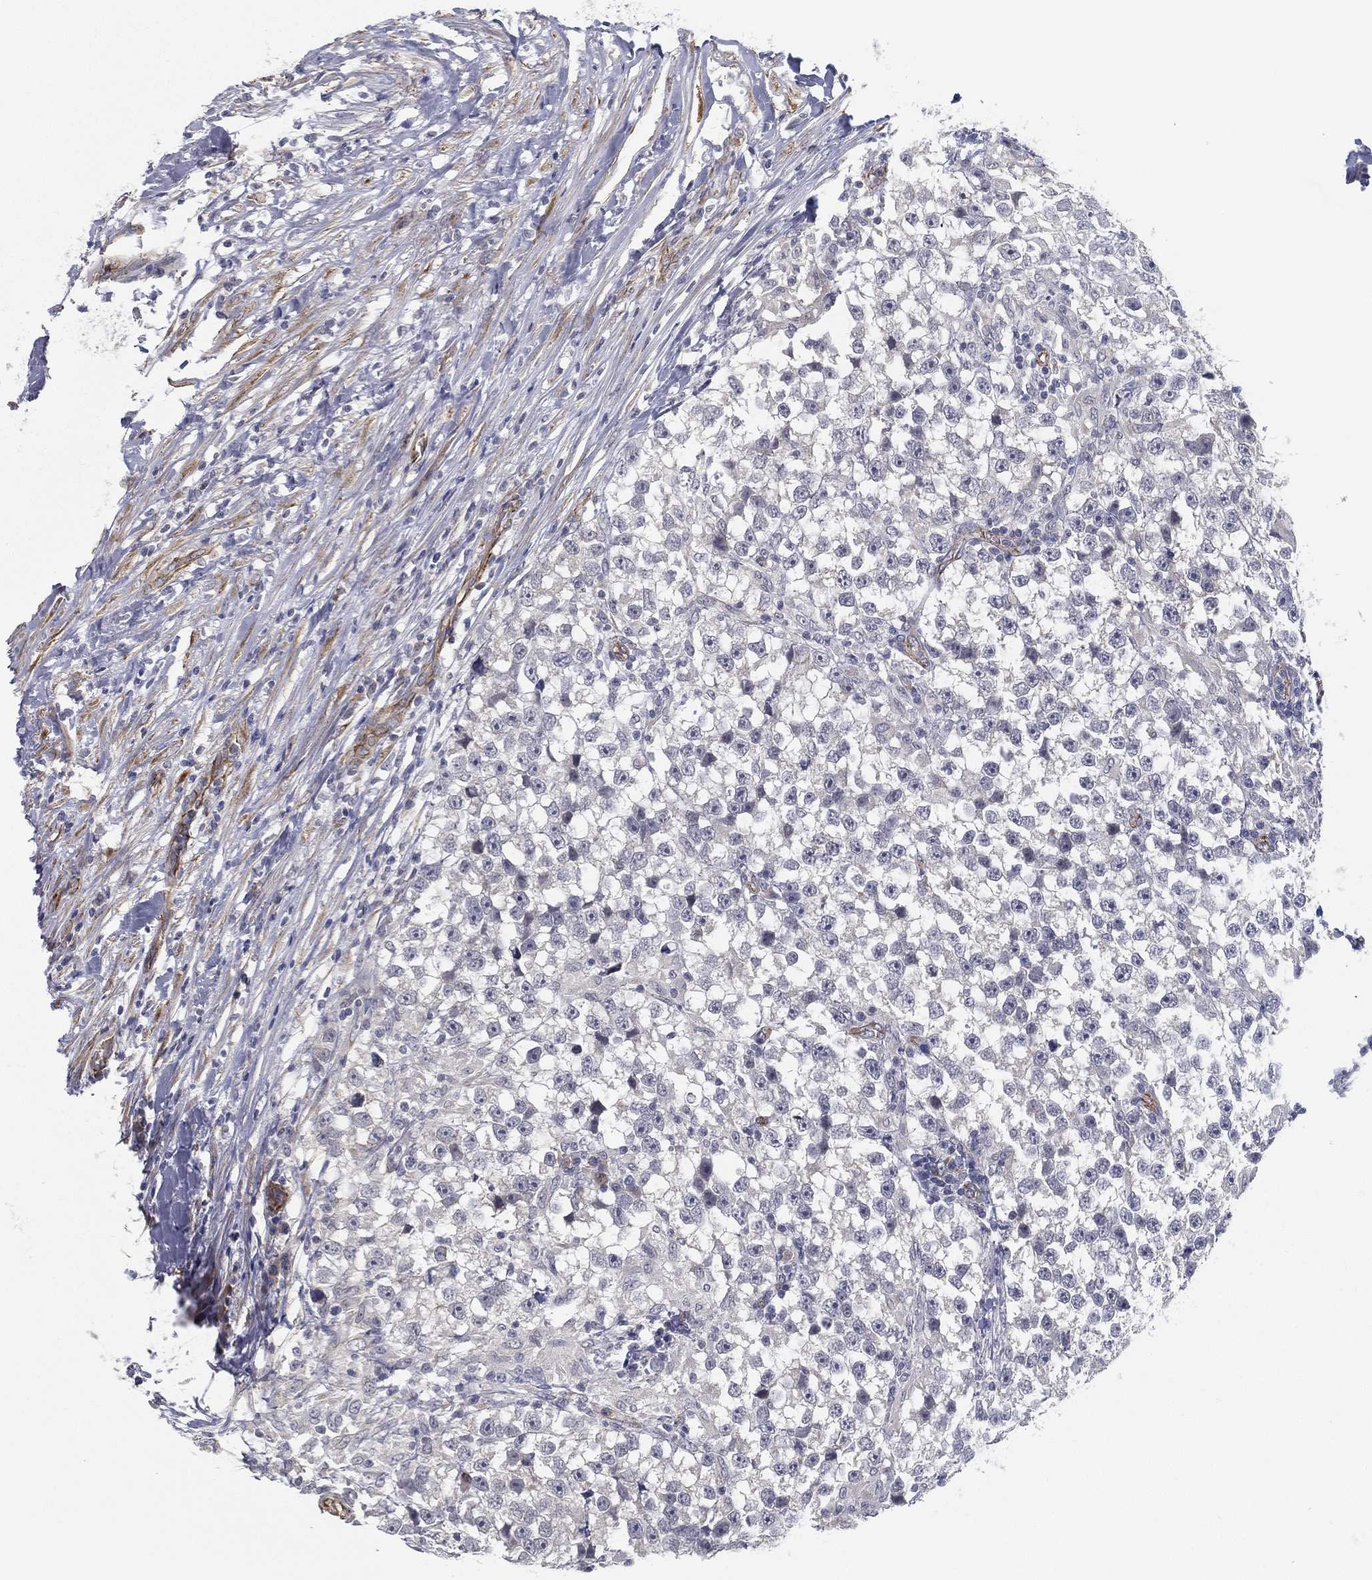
{"staining": {"intensity": "negative", "quantity": "none", "location": "none"}, "tissue": "testis cancer", "cell_type": "Tumor cells", "image_type": "cancer", "snomed": [{"axis": "morphology", "description": "Seminoma, NOS"}, {"axis": "topography", "description": "Testis"}], "caption": "Tumor cells are negative for brown protein staining in testis cancer (seminoma).", "gene": "LRRC56", "patient": {"sex": "male", "age": 46}}